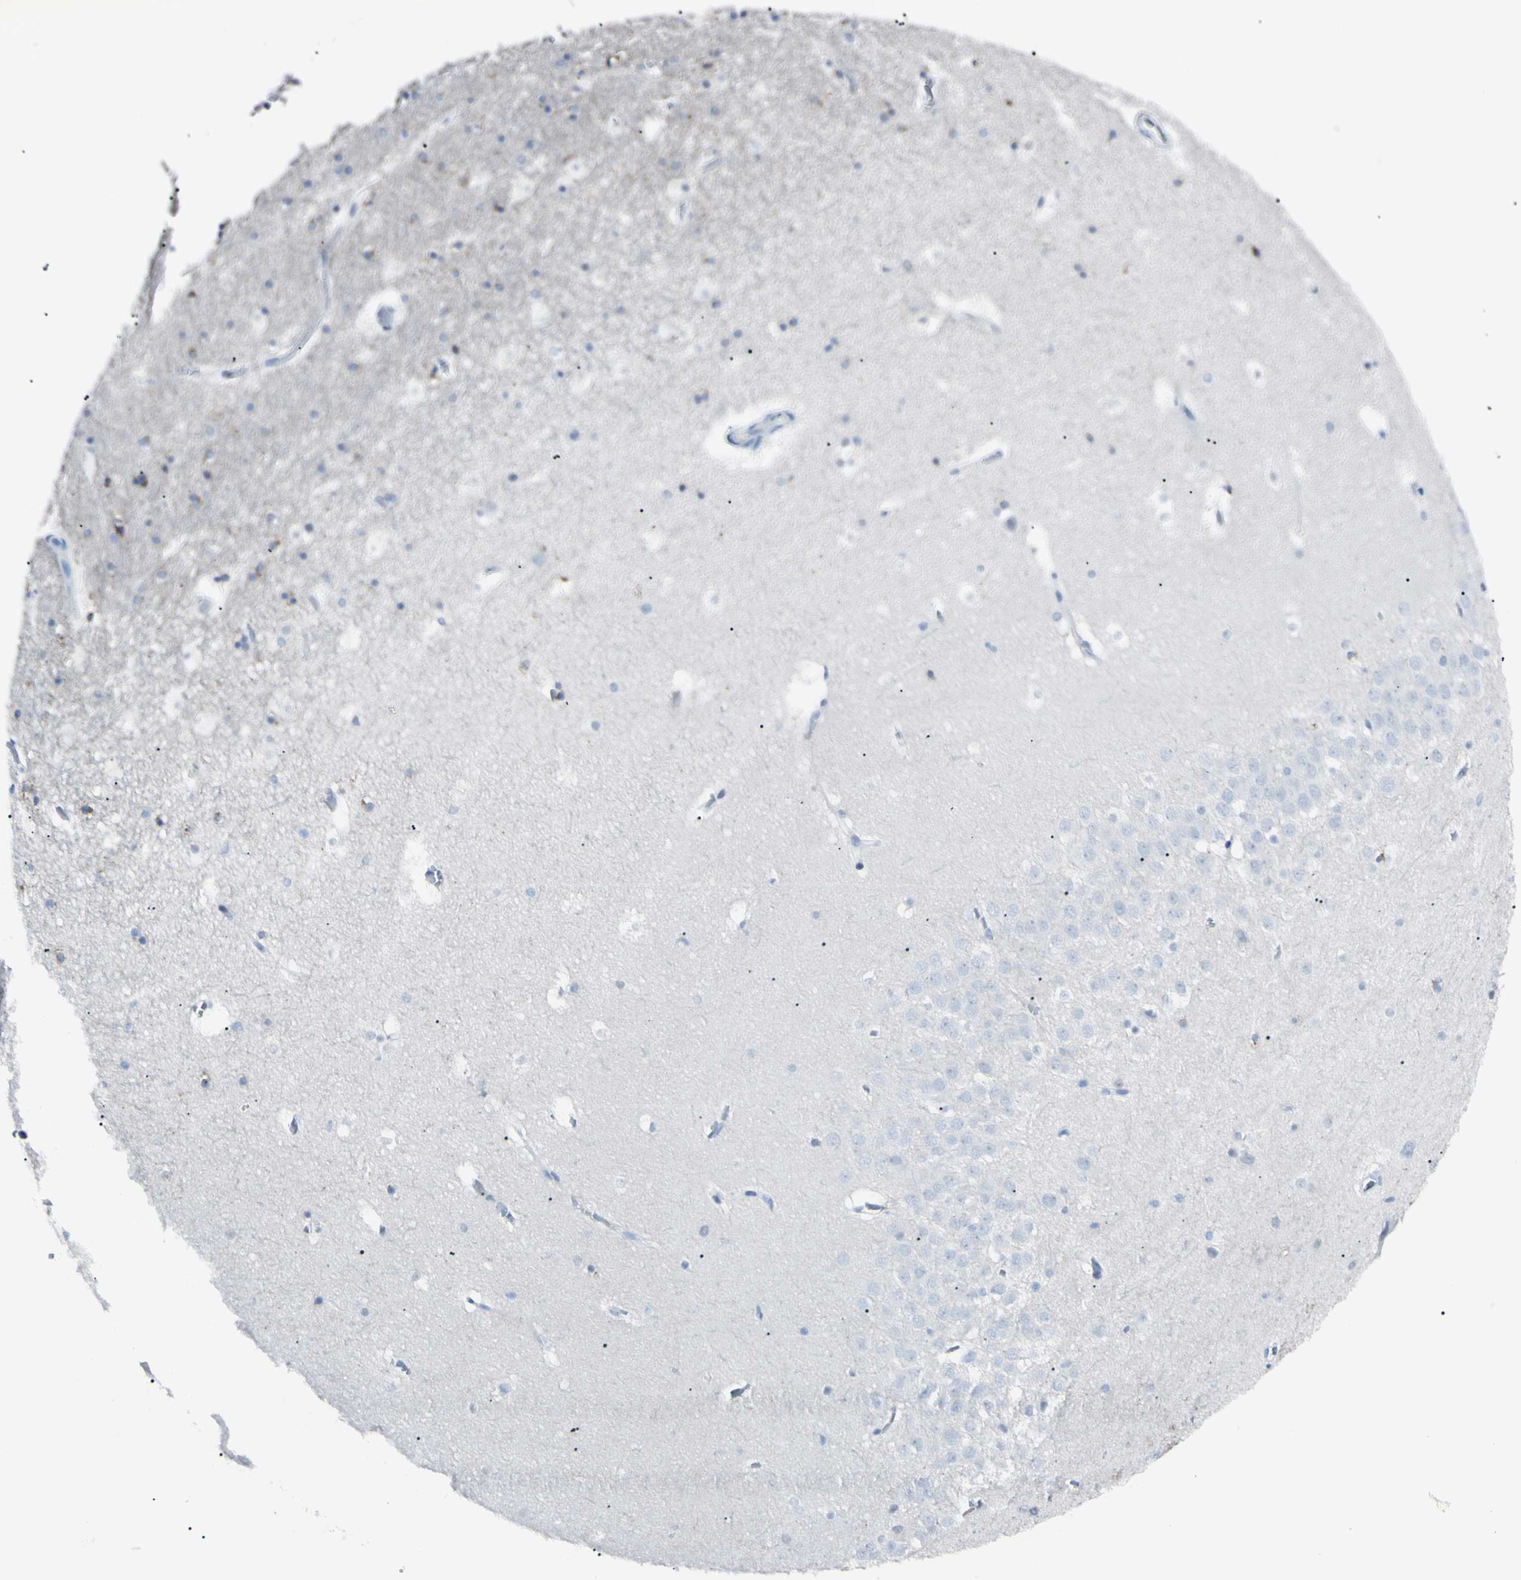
{"staining": {"intensity": "negative", "quantity": "none", "location": "none"}, "tissue": "hippocampus", "cell_type": "Glial cells", "image_type": "normal", "snomed": [{"axis": "morphology", "description": "Normal tissue, NOS"}, {"axis": "topography", "description": "Hippocampus"}], "caption": "Immunohistochemistry (IHC) photomicrograph of benign hippocampus: human hippocampus stained with DAB displays no significant protein positivity in glial cells.", "gene": "FOLH1", "patient": {"sex": "male", "age": 45}}